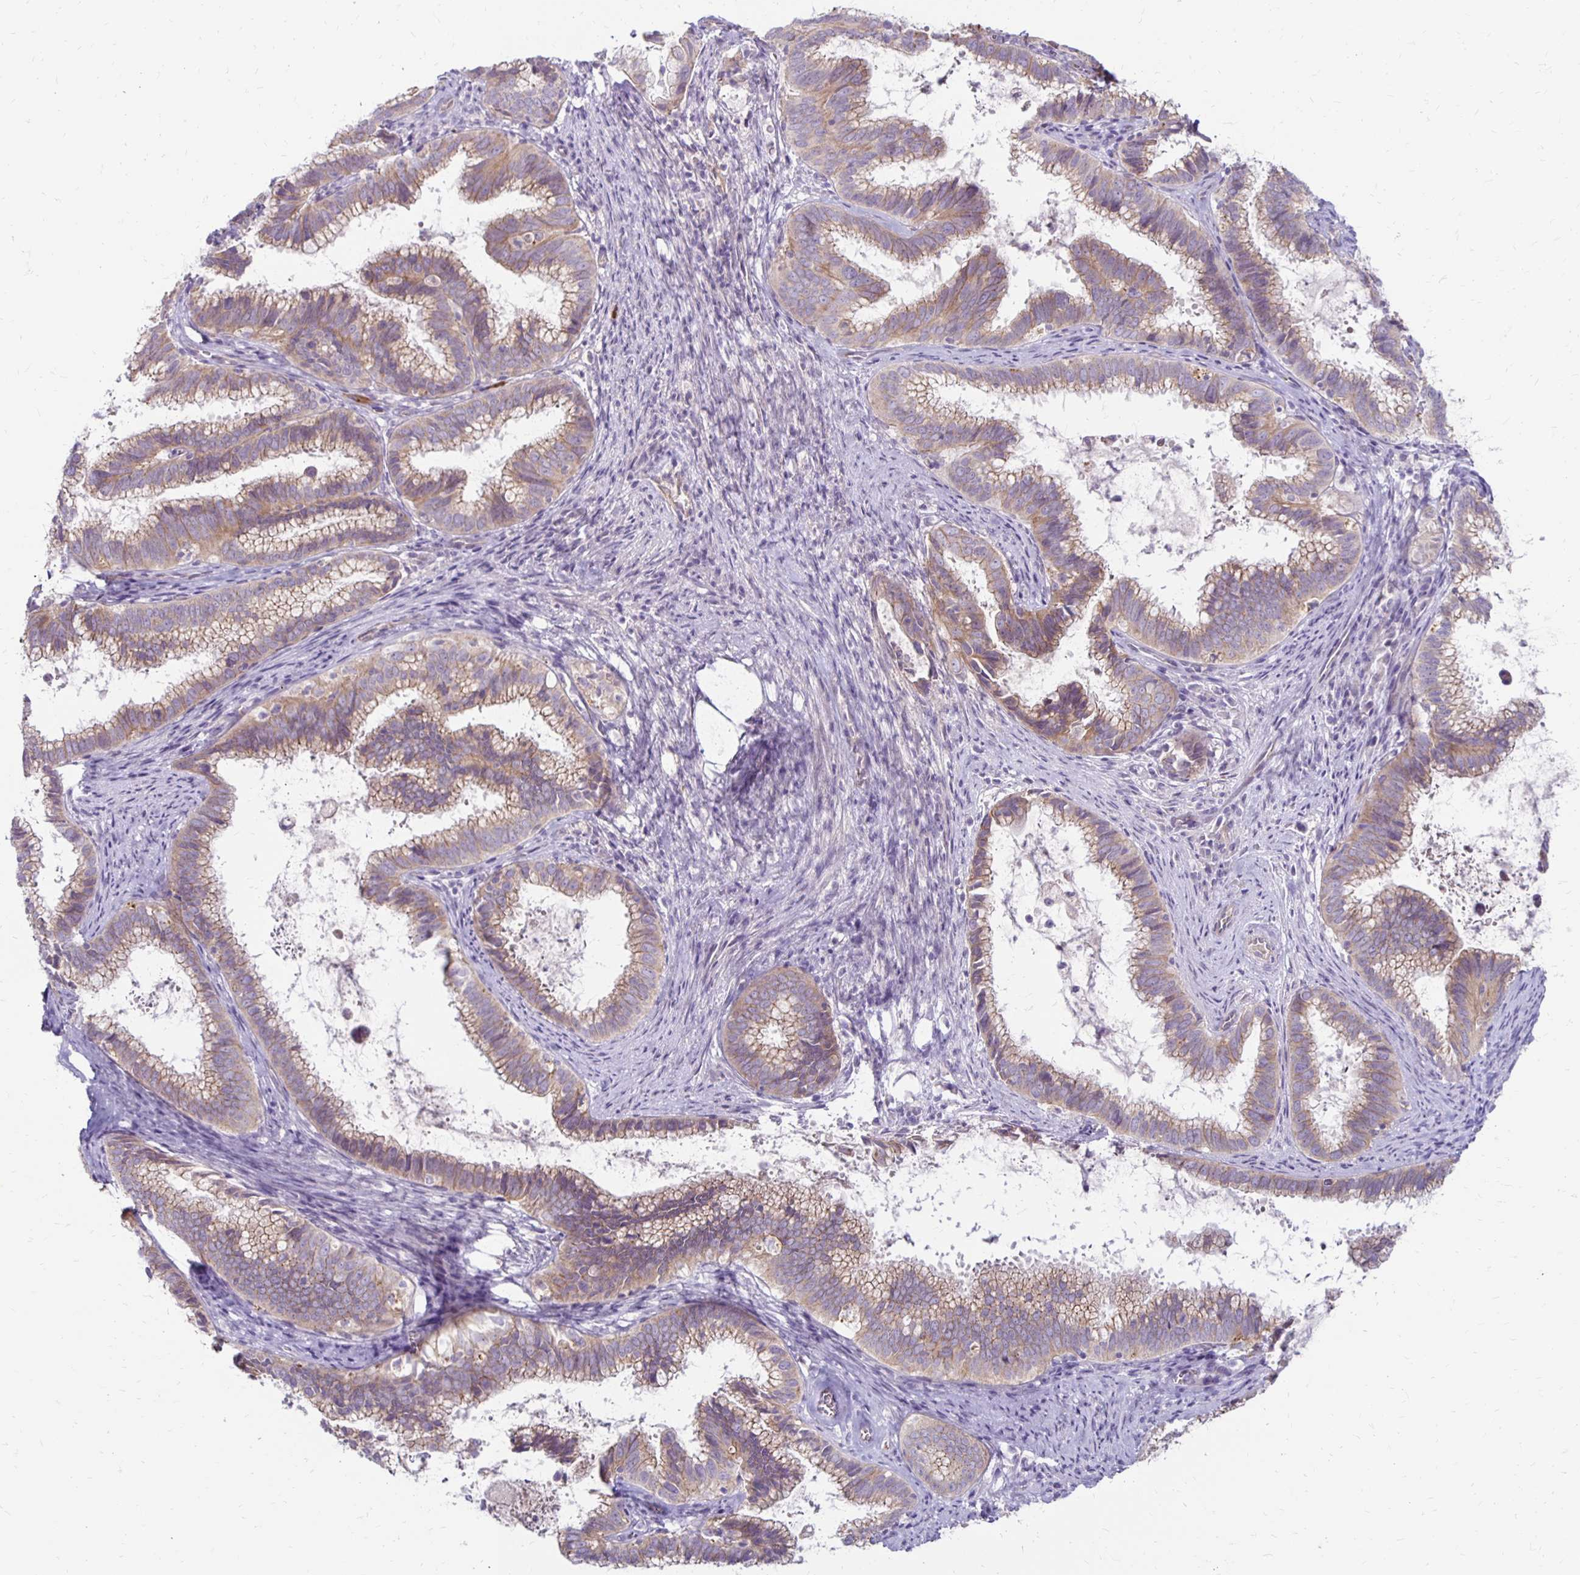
{"staining": {"intensity": "moderate", "quantity": ">75%", "location": "cytoplasmic/membranous"}, "tissue": "cervical cancer", "cell_type": "Tumor cells", "image_type": "cancer", "snomed": [{"axis": "morphology", "description": "Adenocarcinoma, NOS"}, {"axis": "topography", "description": "Cervix"}], "caption": "DAB immunohistochemical staining of human cervical adenocarcinoma exhibits moderate cytoplasmic/membranous protein staining in about >75% of tumor cells. The protein is shown in brown color, while the nuclei are stained blue.", "gene": "KATNBL1", "patient": {"sex": "female", "age": 61}}